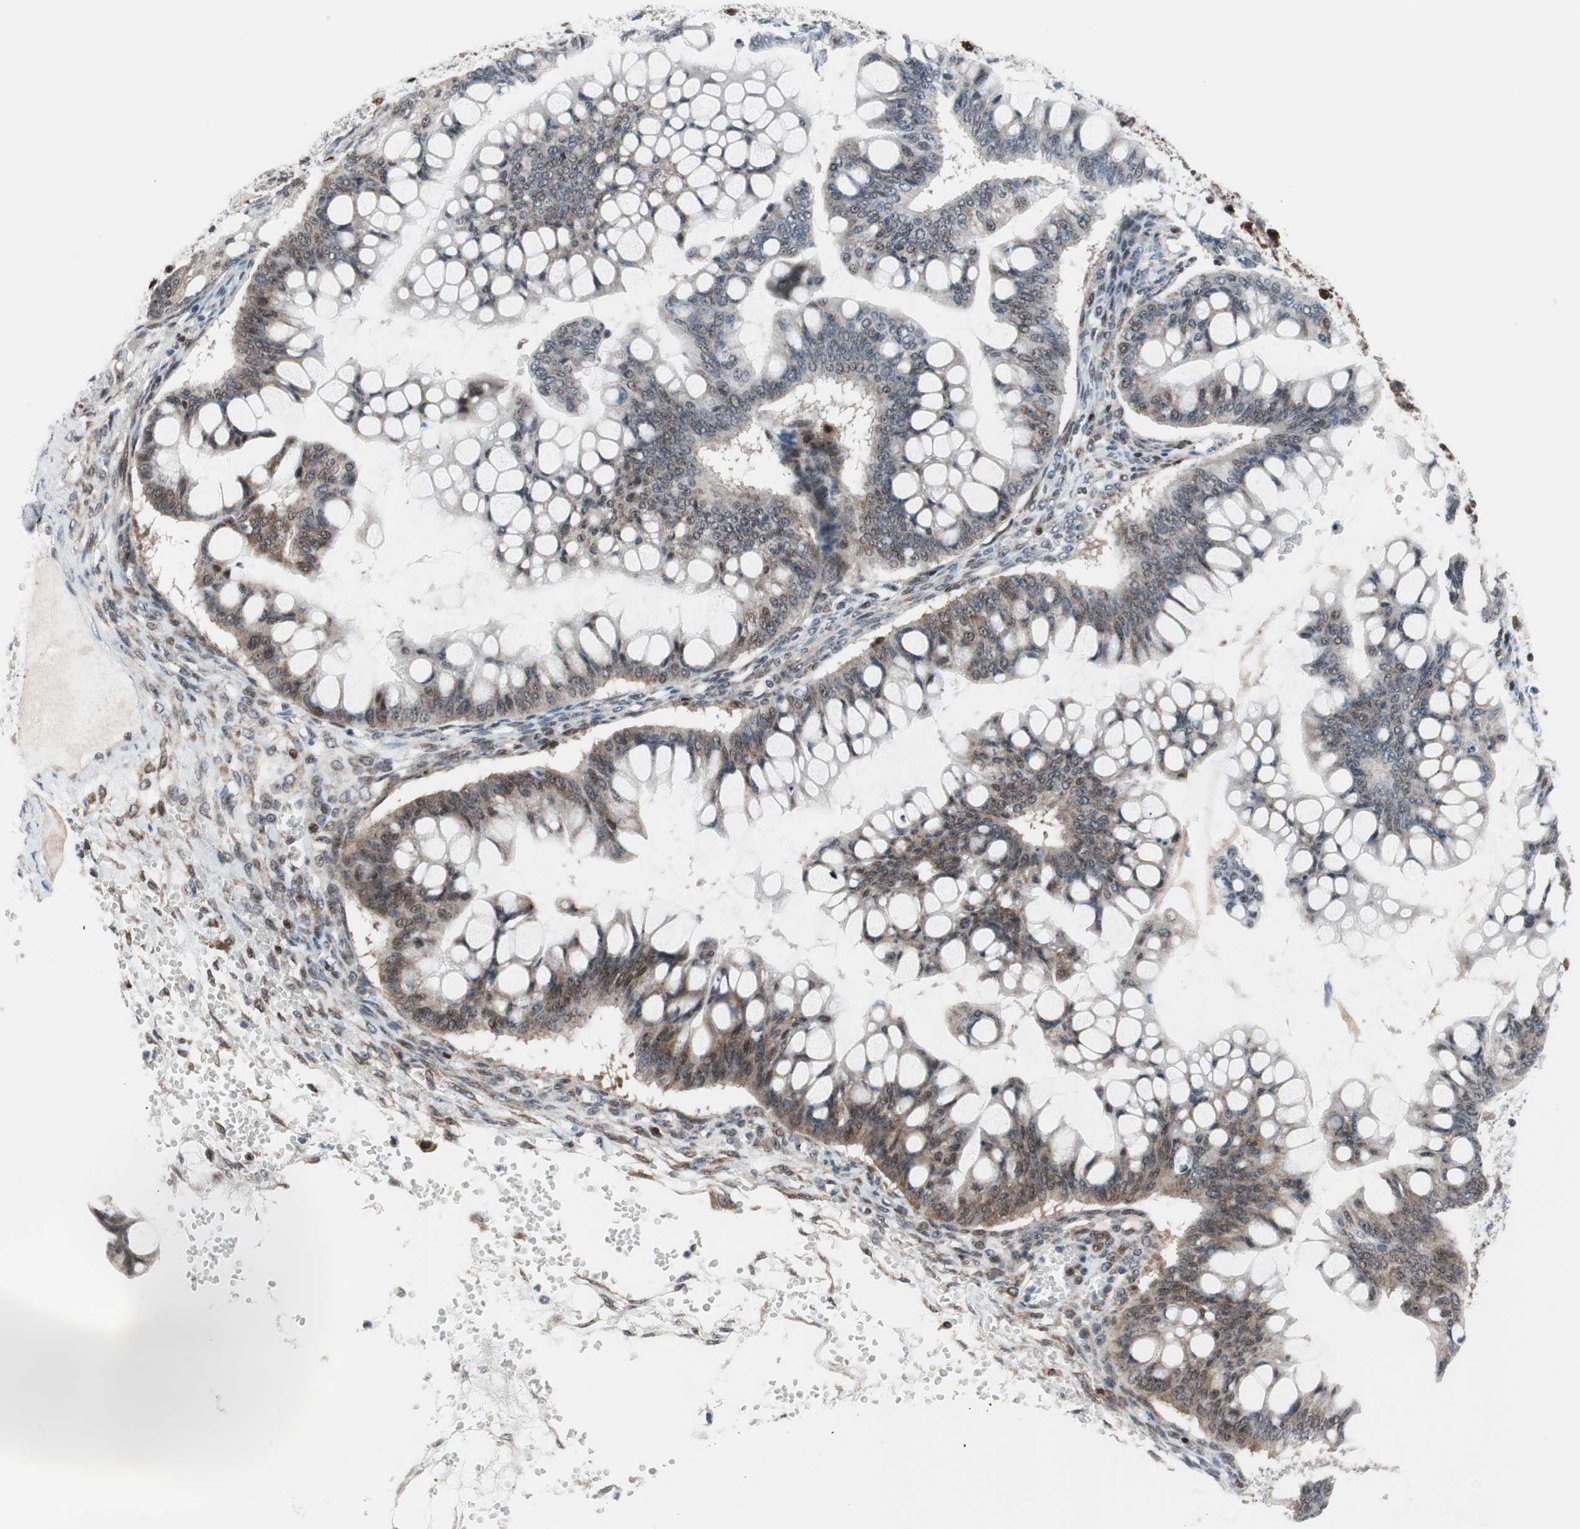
{"staining": {"intensity": "weak", "quantity": "25%-75%", "location": "cytoplasmic/membranous,nuclear"}, "tissue": "ovarian cancer", "cell_type": "Tumor cells", "image_type": "cancer", "snomed": [{"axis": "morphology", "description": "Cystadenocarcinoma, mucinous, NOS"}, {"axis": "topography", "description": "Ovary"}], "caption": "An immunohistochemistry histopathology image of tumor tissue is shown. Protein staining in brown labels weak cytoplasmic/membranous and nuclear positivity in ovarian cancer (mucinous cystadenocarcinoma) within tumor cells. The protein of interest is shown in brown color, while the nuclei are stained blue.", "gene": "RGS10", "patient": {"sex": "female", "age": 73}}